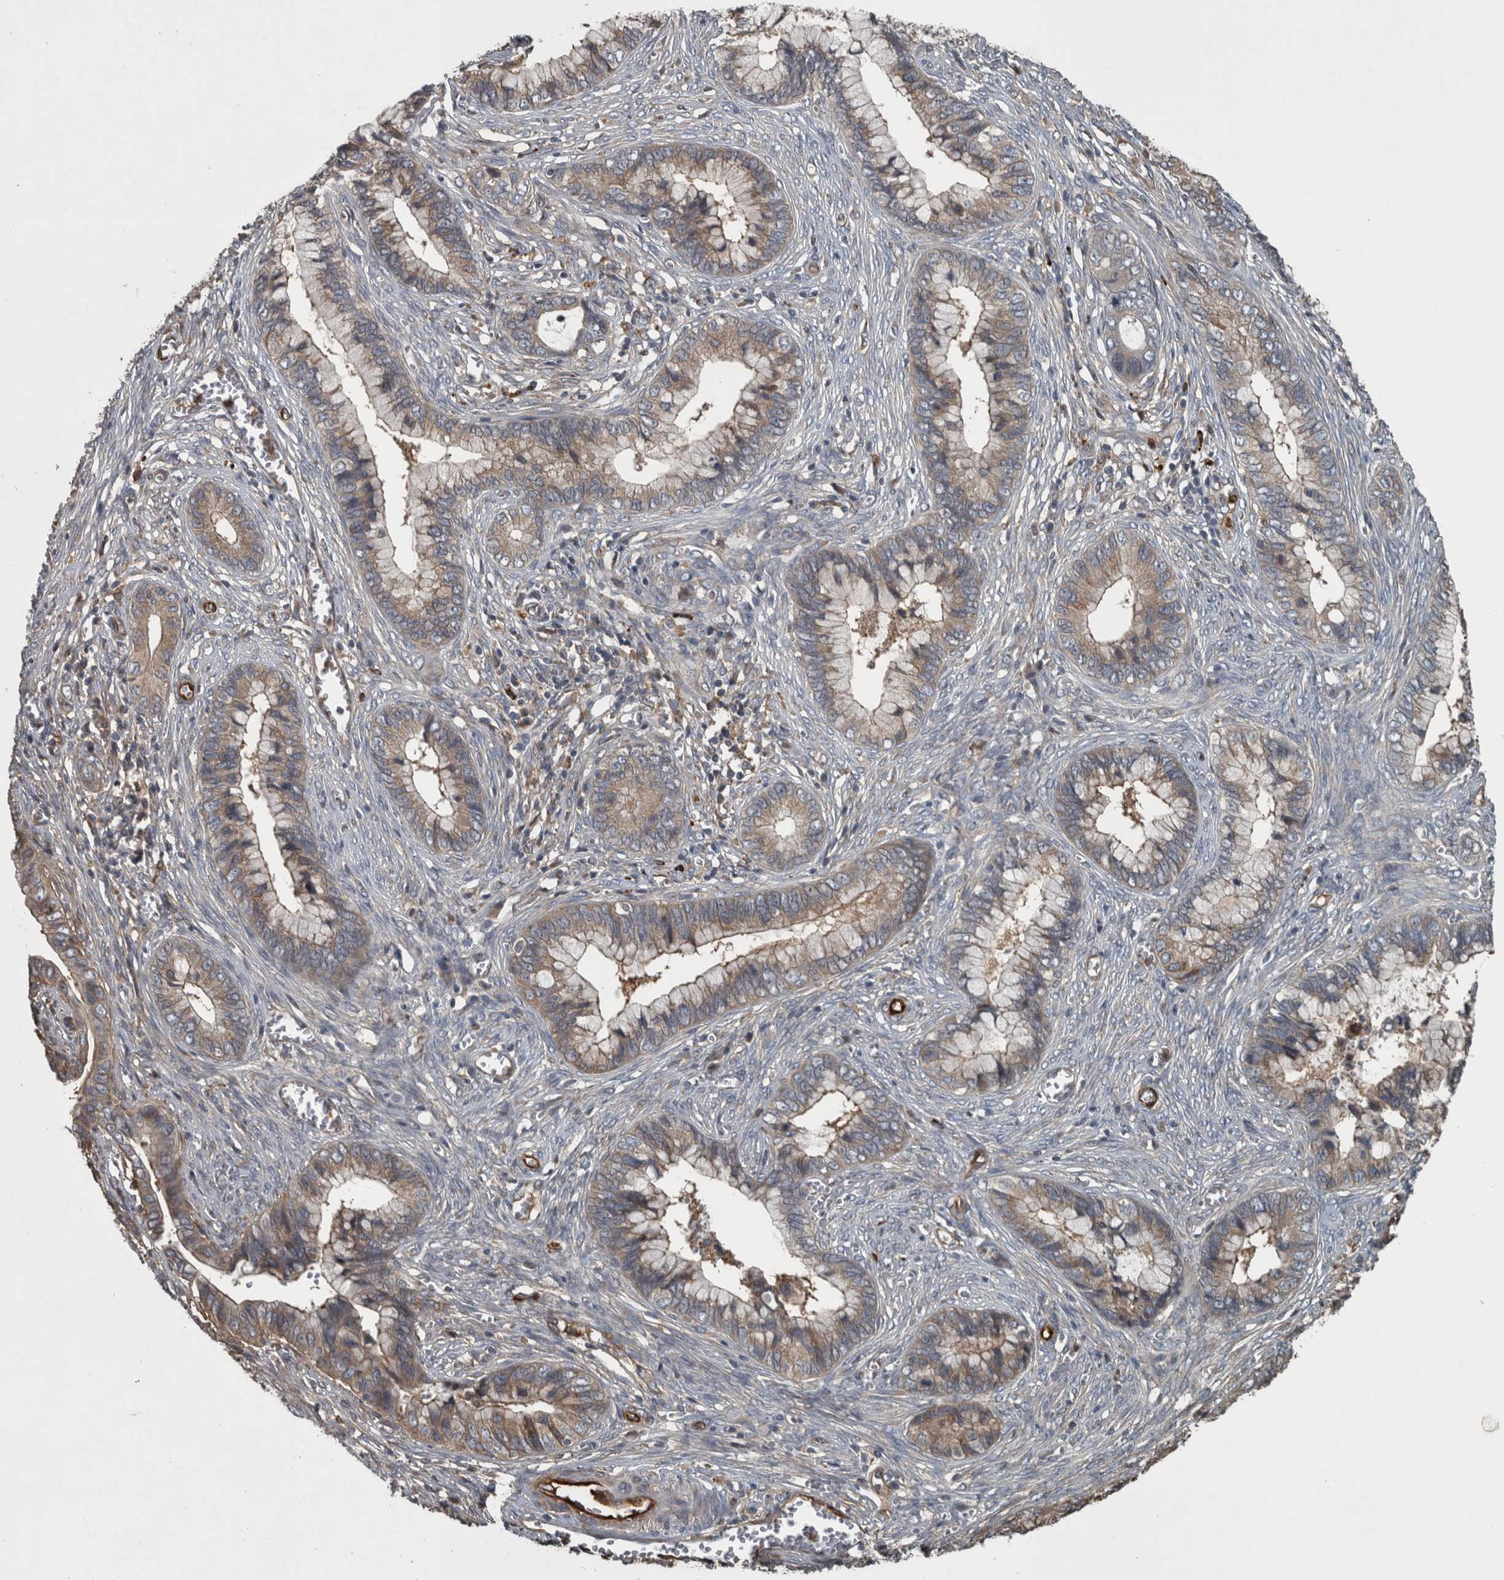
{"staining": {"intensity": "weak", "quantity": "25%-75%", "location": "cytoplasmic/membranous"}, "tissue": "cervical cancer", "cell_type": "Tumor cells", "image_type": "cancer", "snomed": [{"axis": "morphology", "description": "Adenocarcinoma, NOS"}, {"axis": "topography", "description": "Cervix"}], "caption": "Brown immunohistochemical staining in cervical adenocarcinoma displays weak cytoplasmic/membranous expression in approximately 25%-75% of tumor cells.", "gene": "EXOC8", "patient": {"sex": "female", "age": 44}}